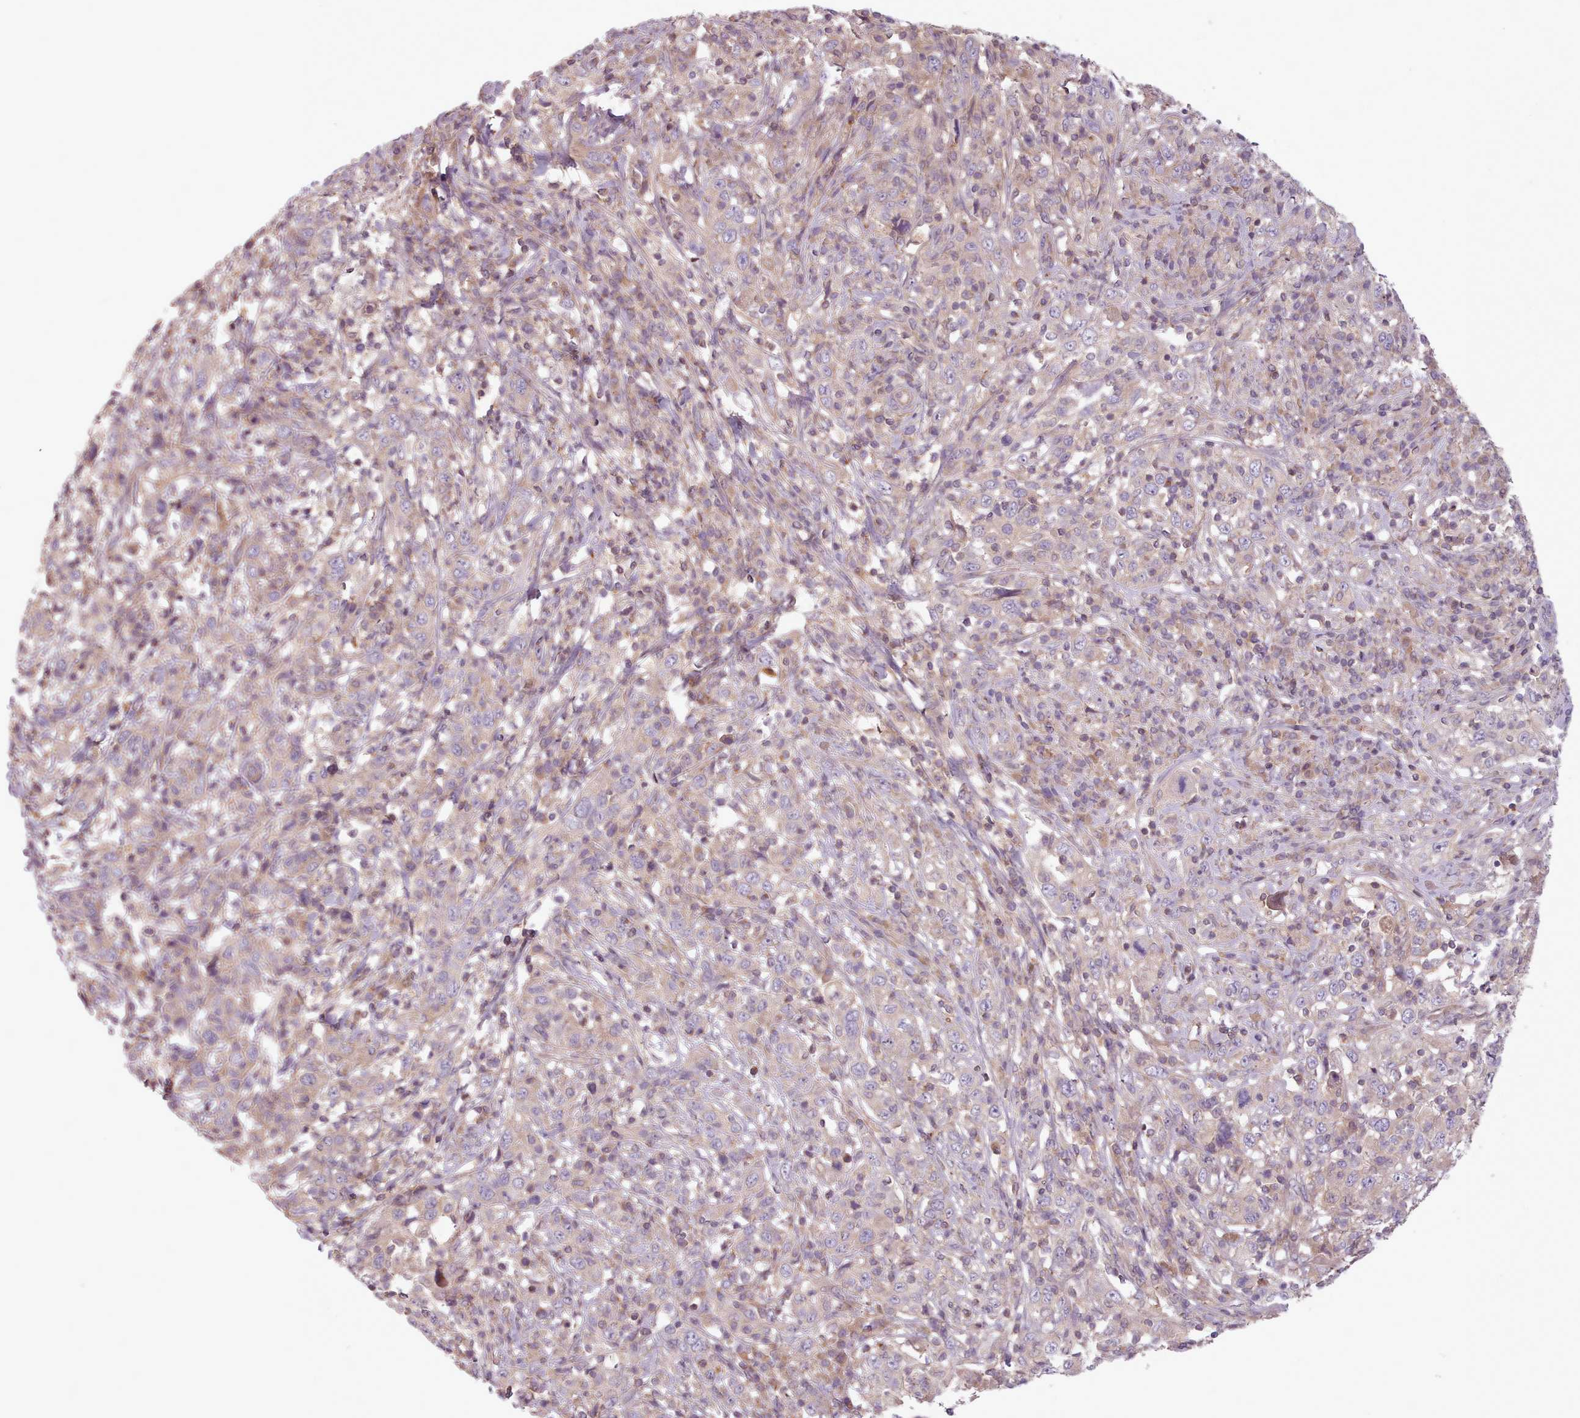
{"staining": {"intensity": "negative", "quantity": "none", "location": "none"}, "tissue": "cervical cancer", "cell_type": "Tumor cells", "image_type": "cancer", "snomed": [{"axis": "morphology", "description": "Squamous cell carcinoma, NOS"}, {"axis": "topography", "description": "Cervix"}], "caption": "The histopathology image reveals no significant expression in tumor cells of cervical cancer.", "gene": "NT5DC2", "patient": {"sex": "female", "age": 46}}